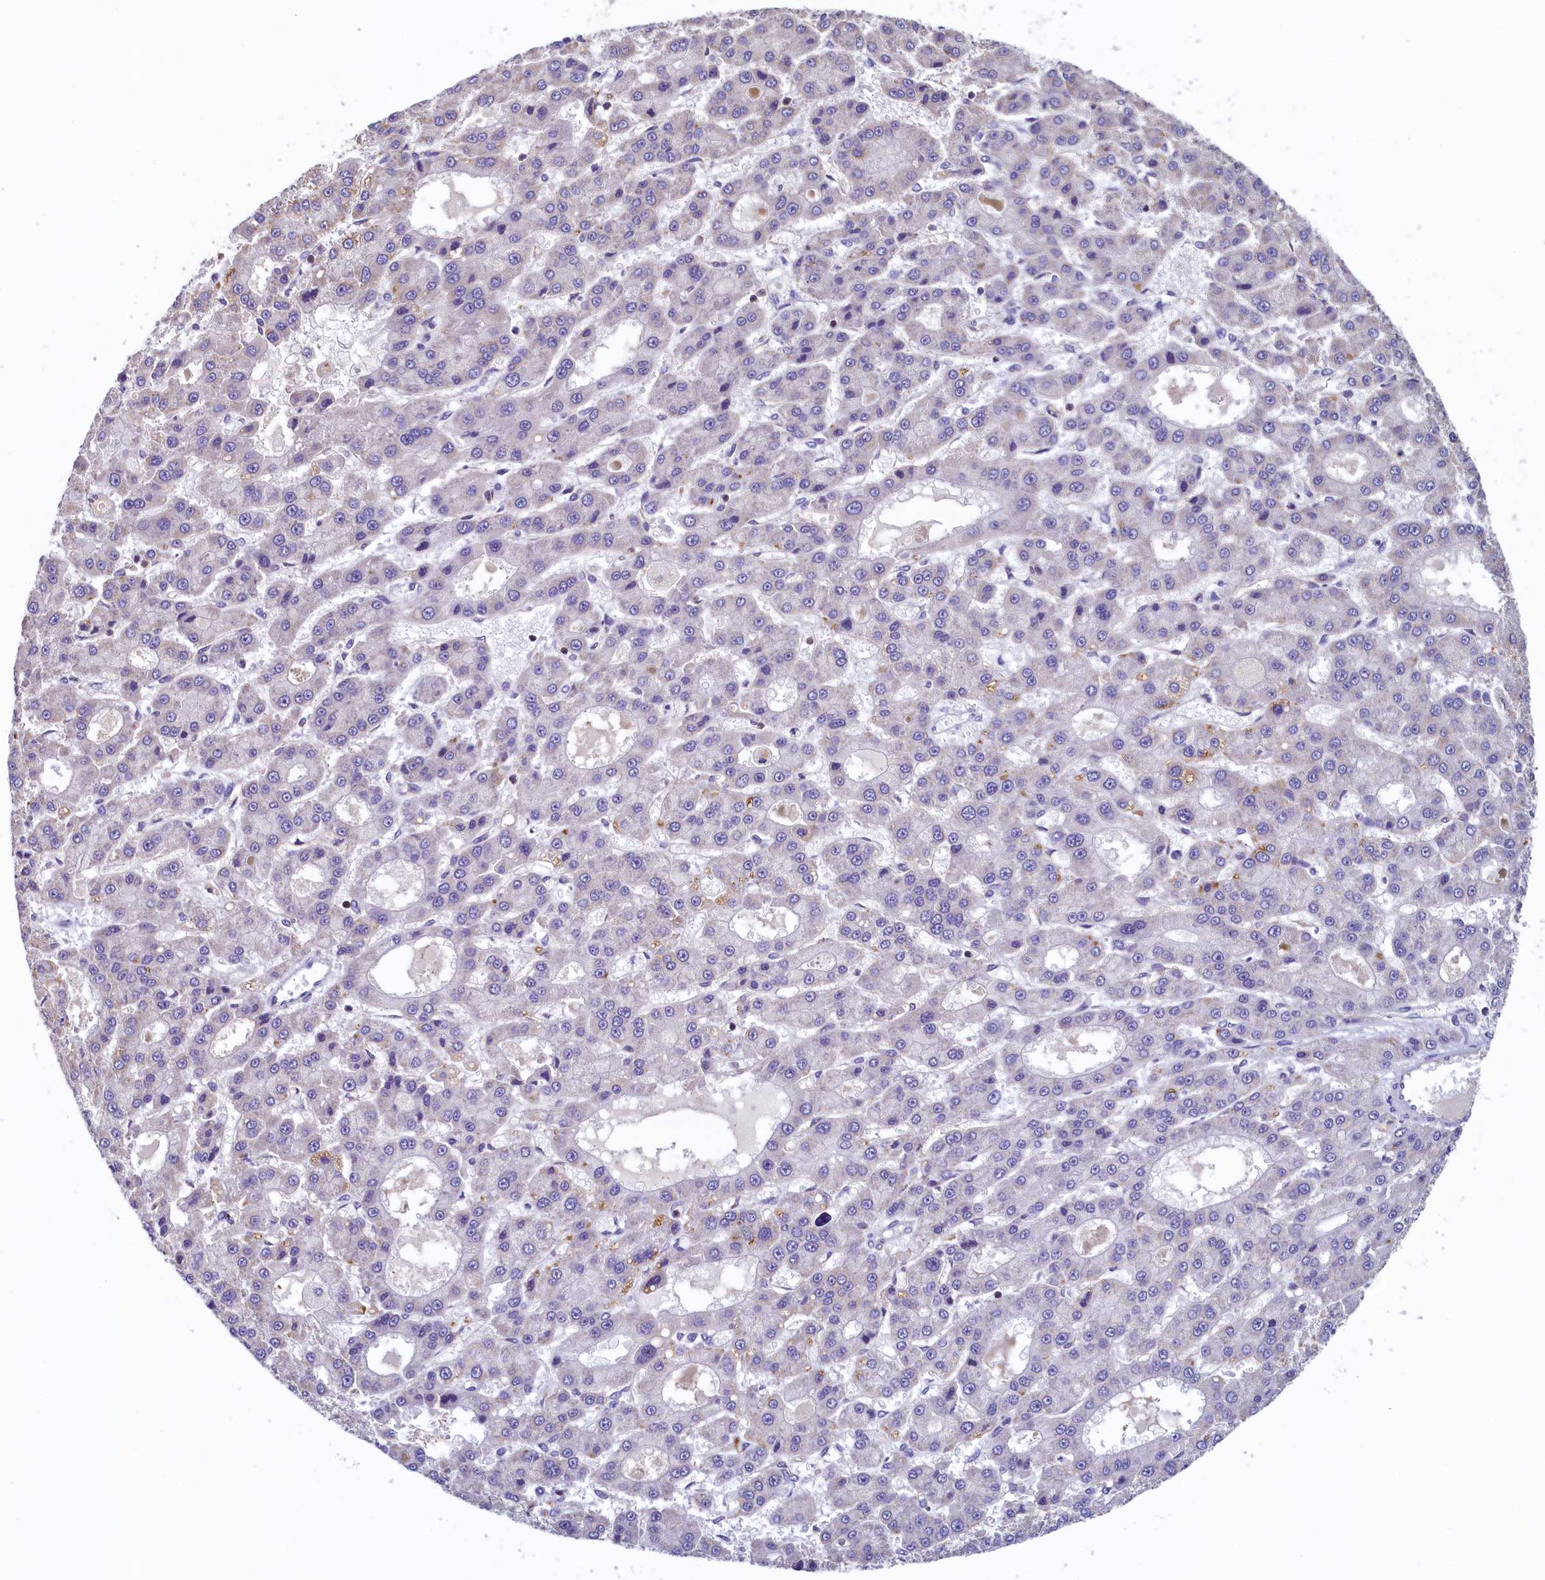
{"staining": {"intensity": "negative", "quantity": "none", "location": "none"}, "tissue": "liver cancer", "cell_type": "Tumor cells", "image_type": "cancer", "snomed": [{"axis": "morphology", "description": "Carcinoma, Hepatocellular, NOS"}, {"axis": "topography", "description": "Liver"}], "caption": "IHC photomicrograph of human liver hepatocellular carcinoma stained for a protein (brown), which exhibits no staining in tumor cells.", "gene": "TRAF3IP3", "patient": {"sex": "male", "age": 70}}